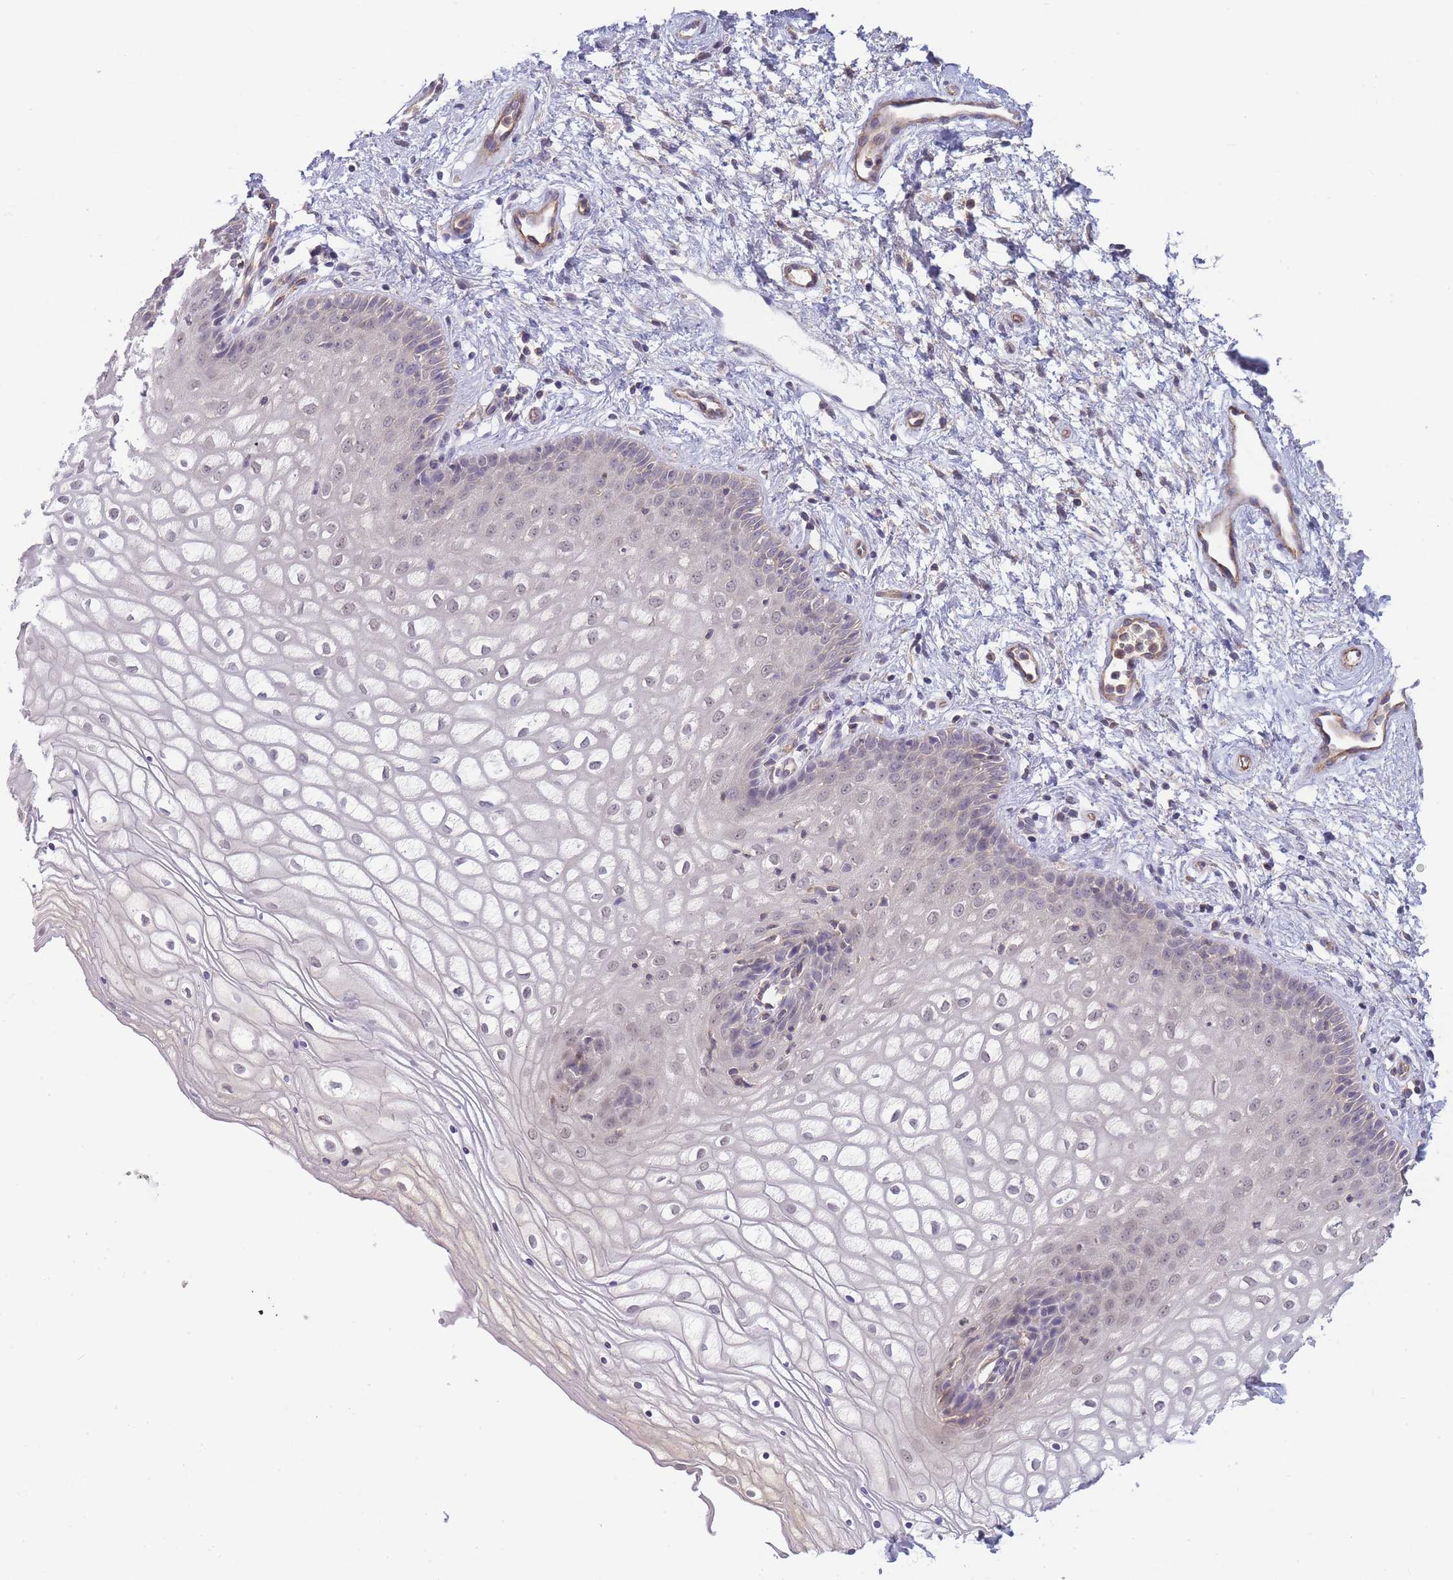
{"staining": {"intensity": "negative", "quantity": "none", "location": "none"}, "tissue": "vagina", "cell_type": "Squamous epithelial cells", "image_type": "normal", "snomed": [{"axis": "morphology", "description": "Normal tissue, NOS"}, {"axis": "topography", "description": "Vagina"}], "caption": "Protein analysis of normal vagina demonstrates no significant staining in squamous epithelial cells. Nuclei are stained in blue.", "gene": "NDUFAF5", "patient": {"sex": "female", "age": 34}}